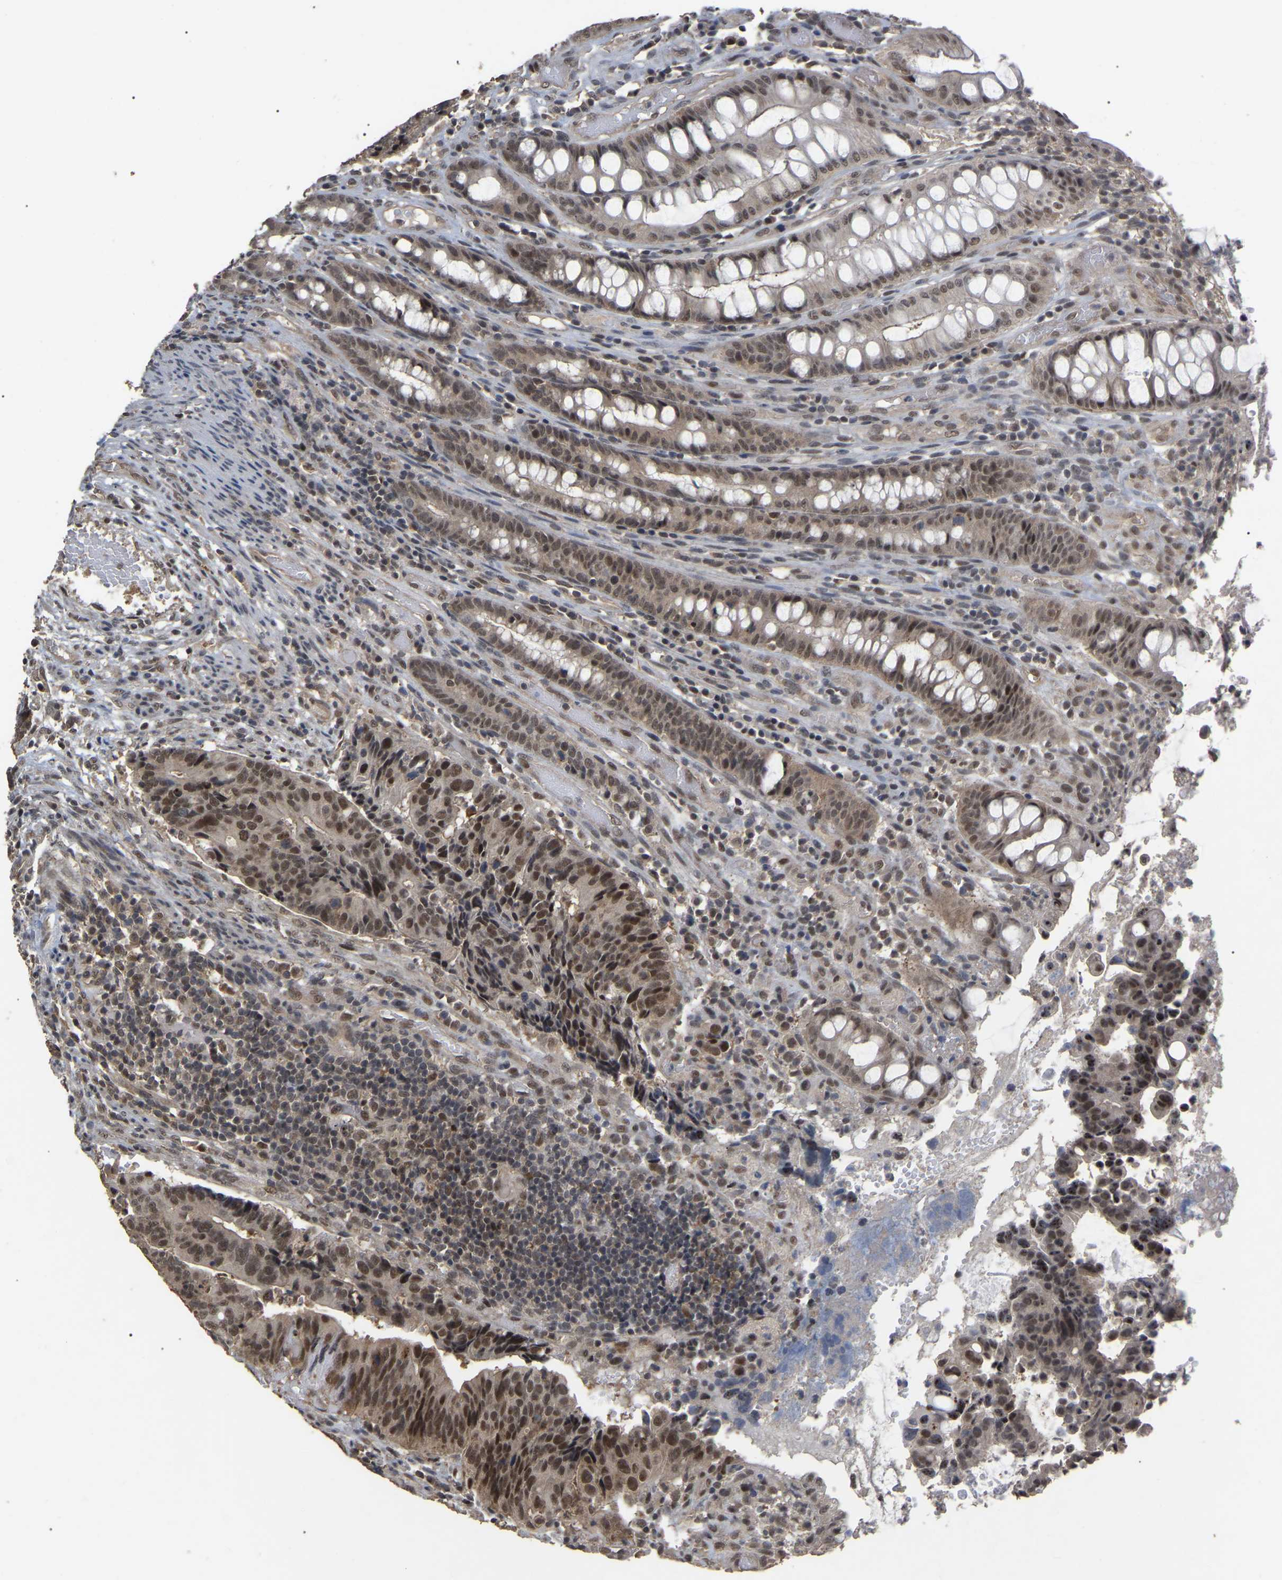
{"staining": {"intensity": "moderate", "quantity": ">75%", "location": "cytoplasmic/membranous,nuclear"}, "tissue": "colorectal cancer", "cell_type": "Tumor cells", "image_type": "cancer", "snomed": [{"axis": "morphology", "description": "Adenocarcinoma, NOS"}, {"axis": "topography", "description": "Colon"}], "caption": "This micrograph exhibits colorectal cancer stained with IHC to label a protein in brown. The cytoplasmic/membranous and nuclear of tumor cells show moderate positivity for the protein. Nuclei are counter-stained blue.", "gene": "JAZF1", "patient": {"sex": "female", "age": 57}}